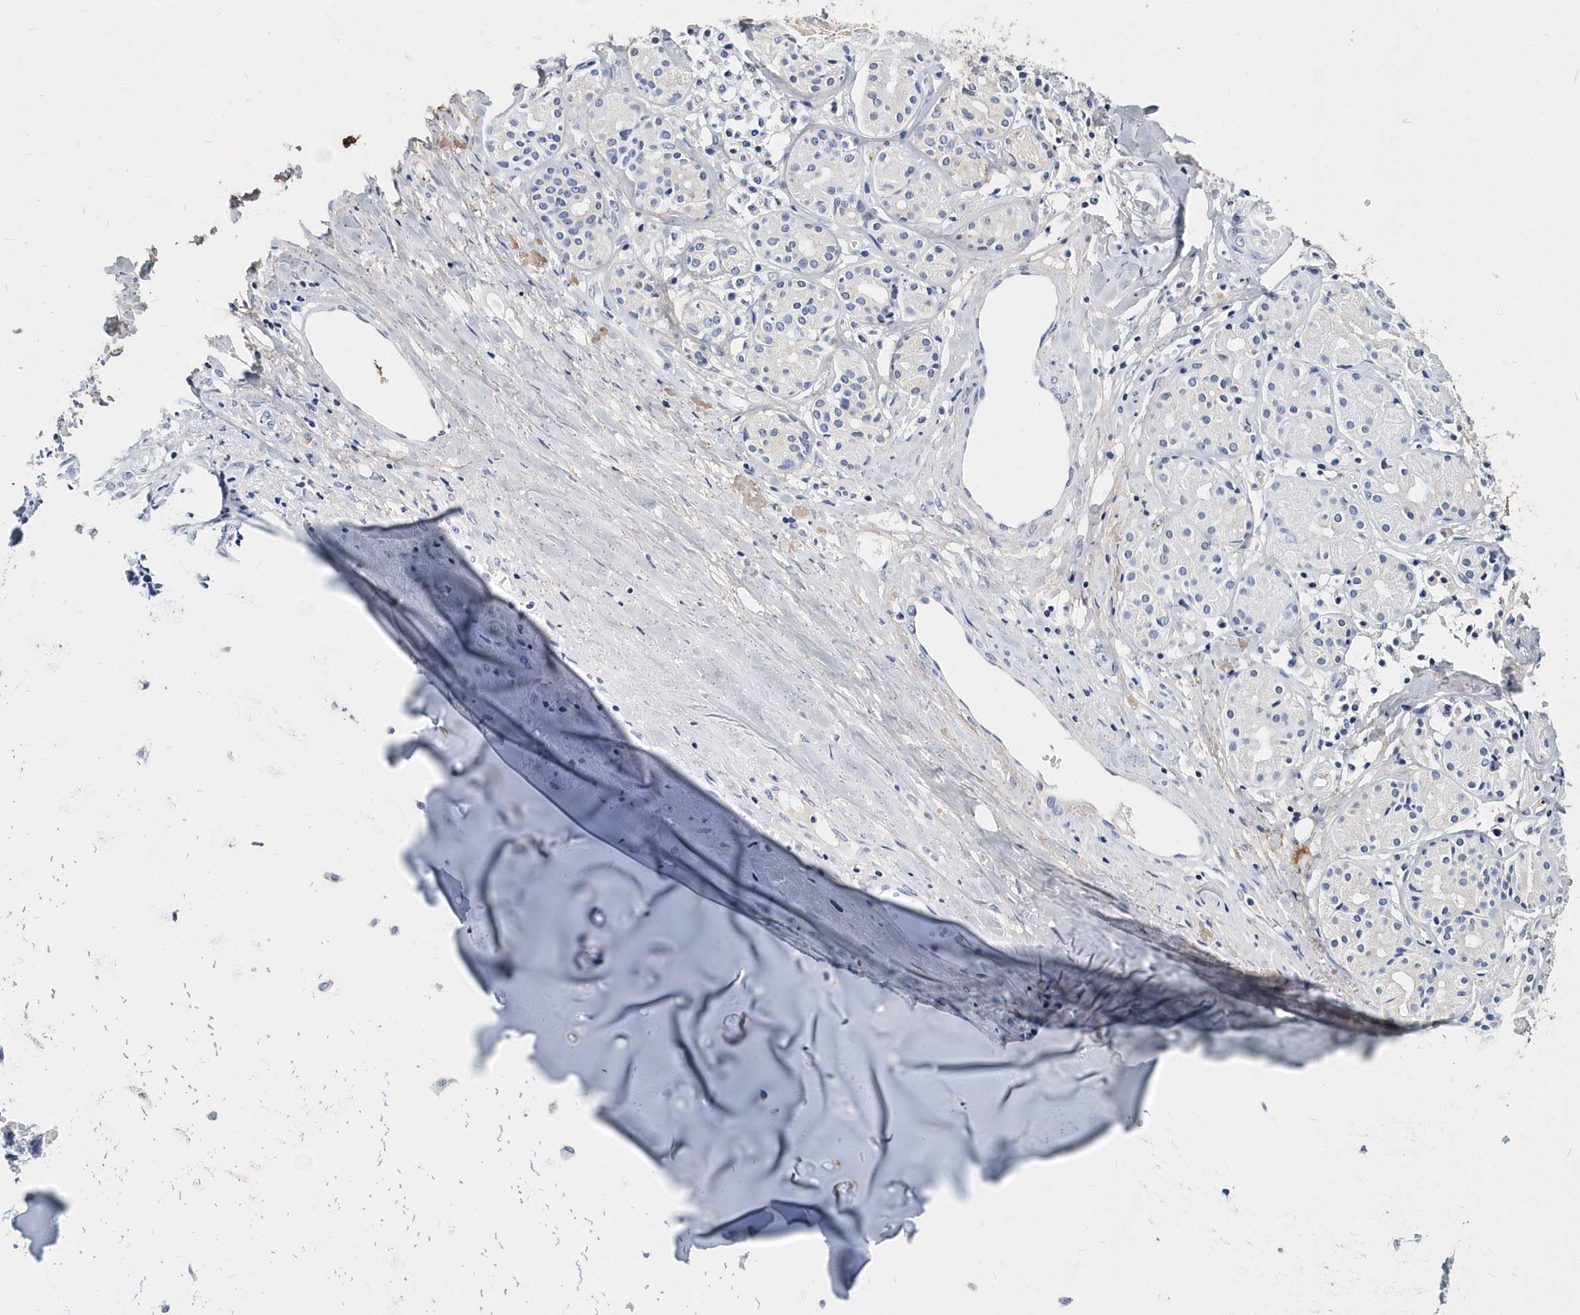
{"staining": {"intensity": "weak", "quantity": "<25%", "location": "cytoplasmic/membranous"}, "tissue": "adipose tissue", "cell_type": "Adipocytes", "image_type": "normal", "snomed": [{"axis": "morphology", "description": "Normal tissue, NOS"}, {"axis": "morphology", "description": "Basal cell carcinoma"}, {"axis": "topography", "description": "Cartilage tissue"}, {"axis": "topography", "description": "Nasopharynx"}, {"axis": "topography", "description": "Oral tissue"}], "caption": "Adipocytes show no significant positivity in benign adipose tissue. Nuclei are stained in blue.", "gene": "ITGA2B", "patient": {"sex": "female", "age": 77}}